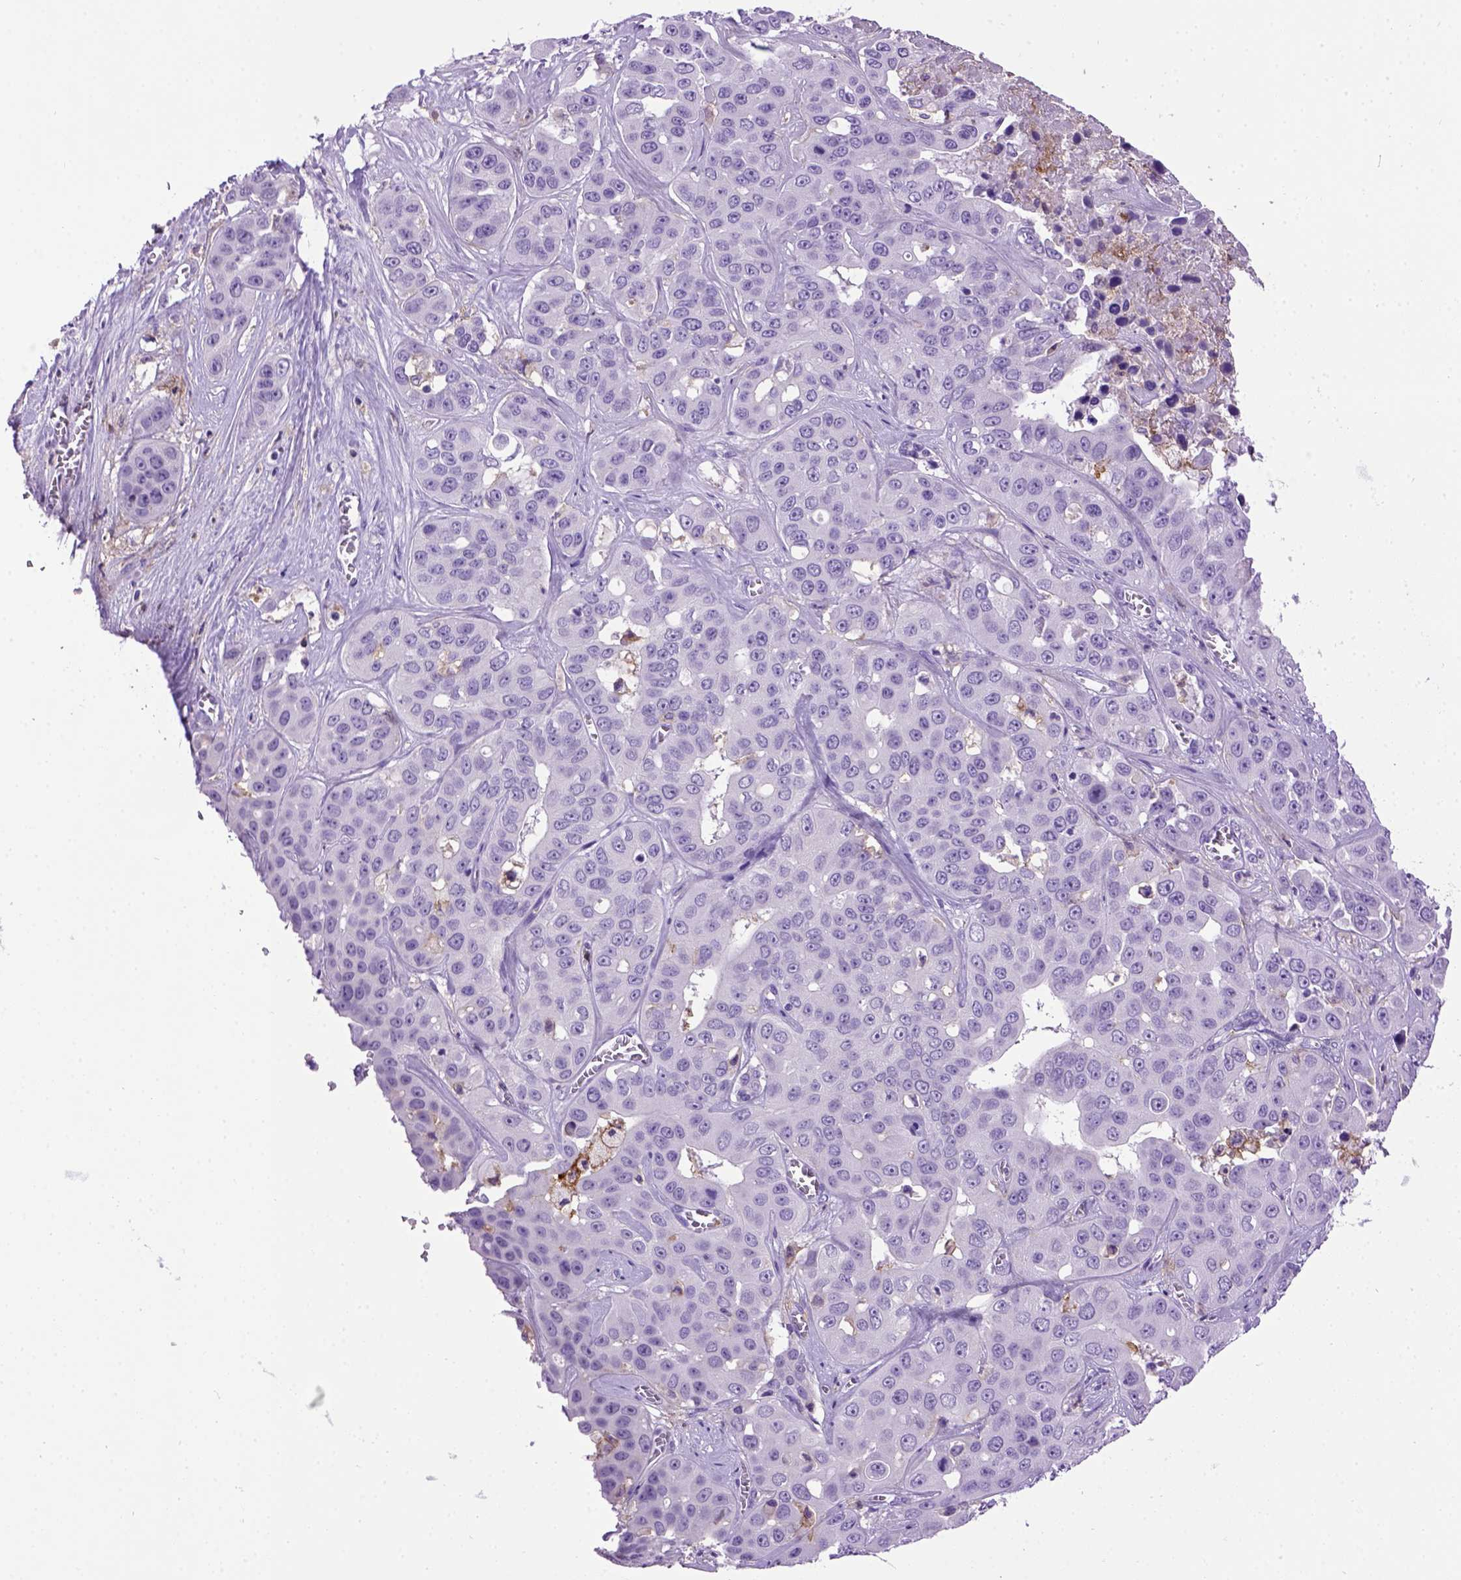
{"staining": {"intensity": "negative", "quantity": "none", "location": "none"}, "tissue": "liver cancer", "cell_type": "Tumor cells", "image_type": "cancer", "snomed": [{"axis": "morphology", "description": "Cholangiocarcinoma"}, {"axis": "topography", "description": "Liver"}], "caption": "Protein analysis of cholangiocarcinoma (liver) exhibits no significant positivity in tumor cells.", "gene": "ITGAX", "patient": {"sex": "female", "age": 52}}